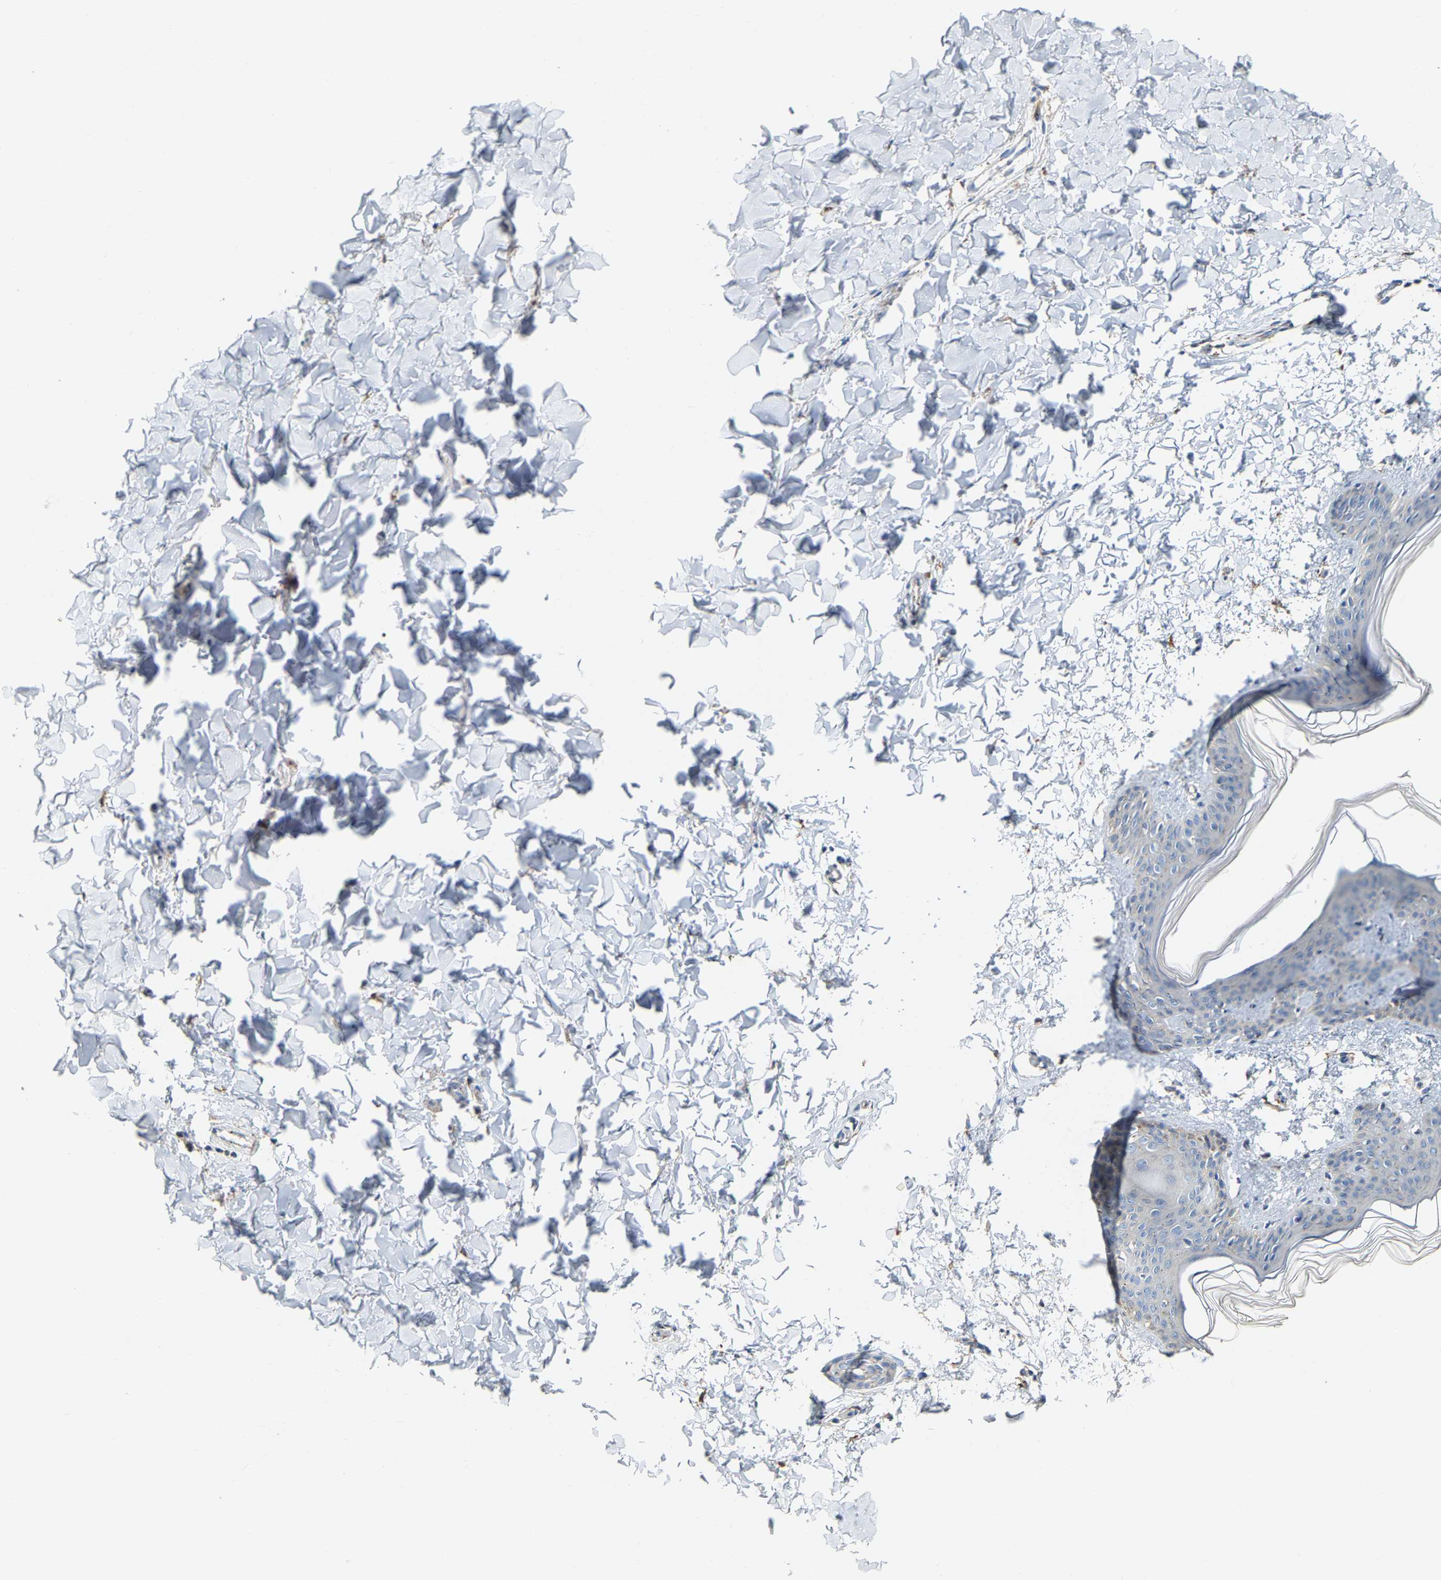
{"staining": {"intensity": "moderate", "quantity": "25%-75%", "location": "cytoplasmic/membranous"}, "tissue": "skin", "cell_type": "Fibroblasts", "image_type": "normal", "snomed": [{"axis": "morphology", "description": "Normal tissue, NOS"}, {"axis": "topography", "description": "Skin"}], "caption": "Immunohistochemistry staining of normal skin, which exhibits medium levels of moderate cytoplasmic/membranous staining in approximately 25%-75% of fibroblasts indicating moderate cytoplasmic/membranous protein expression. The staining was performed using DAB (brown) for protein detection and nuclei were counterstained in hematoxylin (blue).", "gene": "PCNT", "patient": {"sex": "female", "age": 17}}